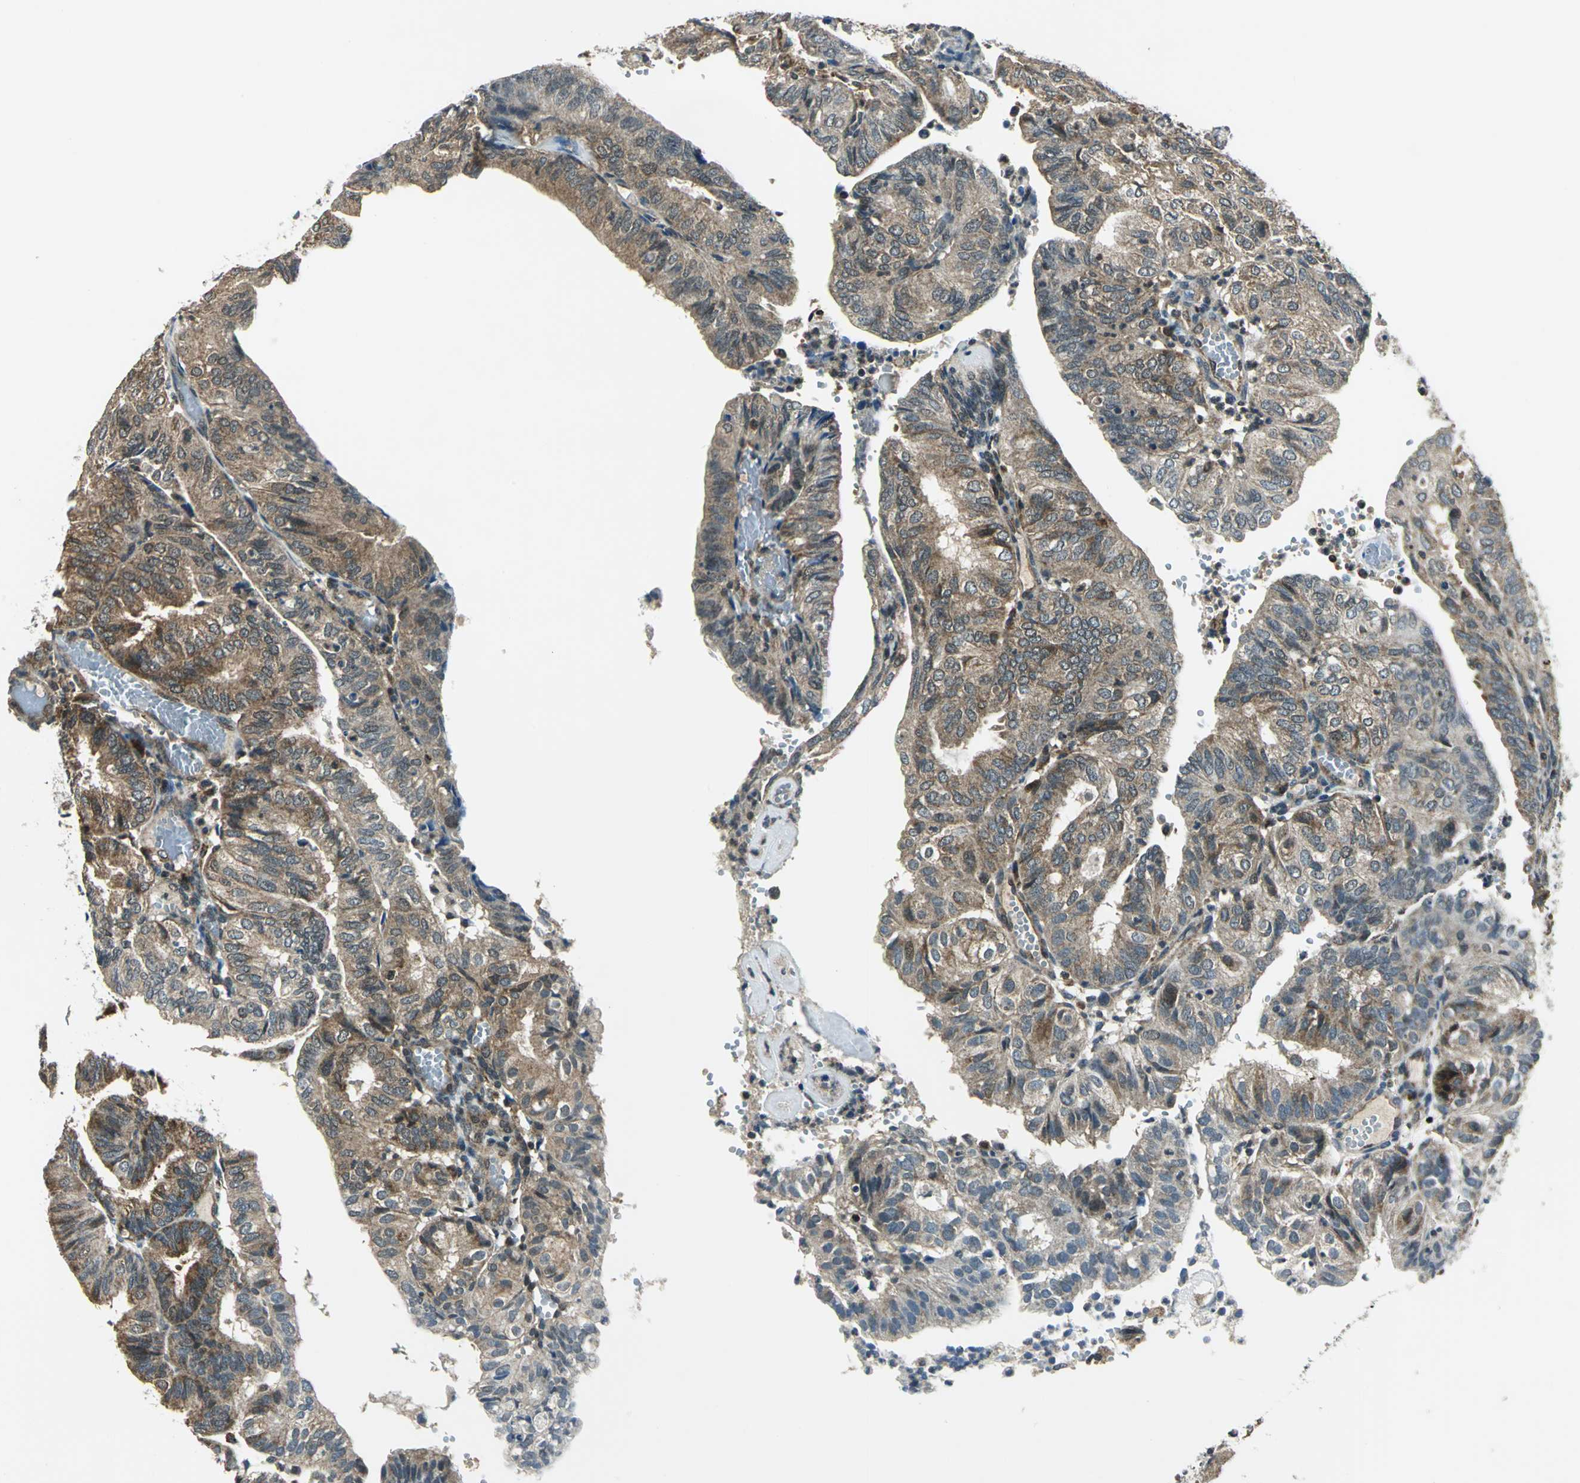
{"staining": {"intensity": "moderate", "quantity": ">75%", "location": "cytoplasmic/membranous"}, "tissue": "endometrial cancer", "cell_type": "Tumor cells", "image_type": "cancer", "snomed": [{"axis": "morphology", "description": "Adenocarcinoma, NOS"}, {"axis": "topography", "description": "Uterus"}], "caption": "This histopathology image exhibits adenocarcinoma (endometrial) stained with IHC to label a protein in brown. The cytoplasmic/membranous of tumor cells show moderate positivity for the protein. Nuclei are counter-stained blue.", "gene": "NUDT2", "patient": {"sex": "female", "age": 60}}